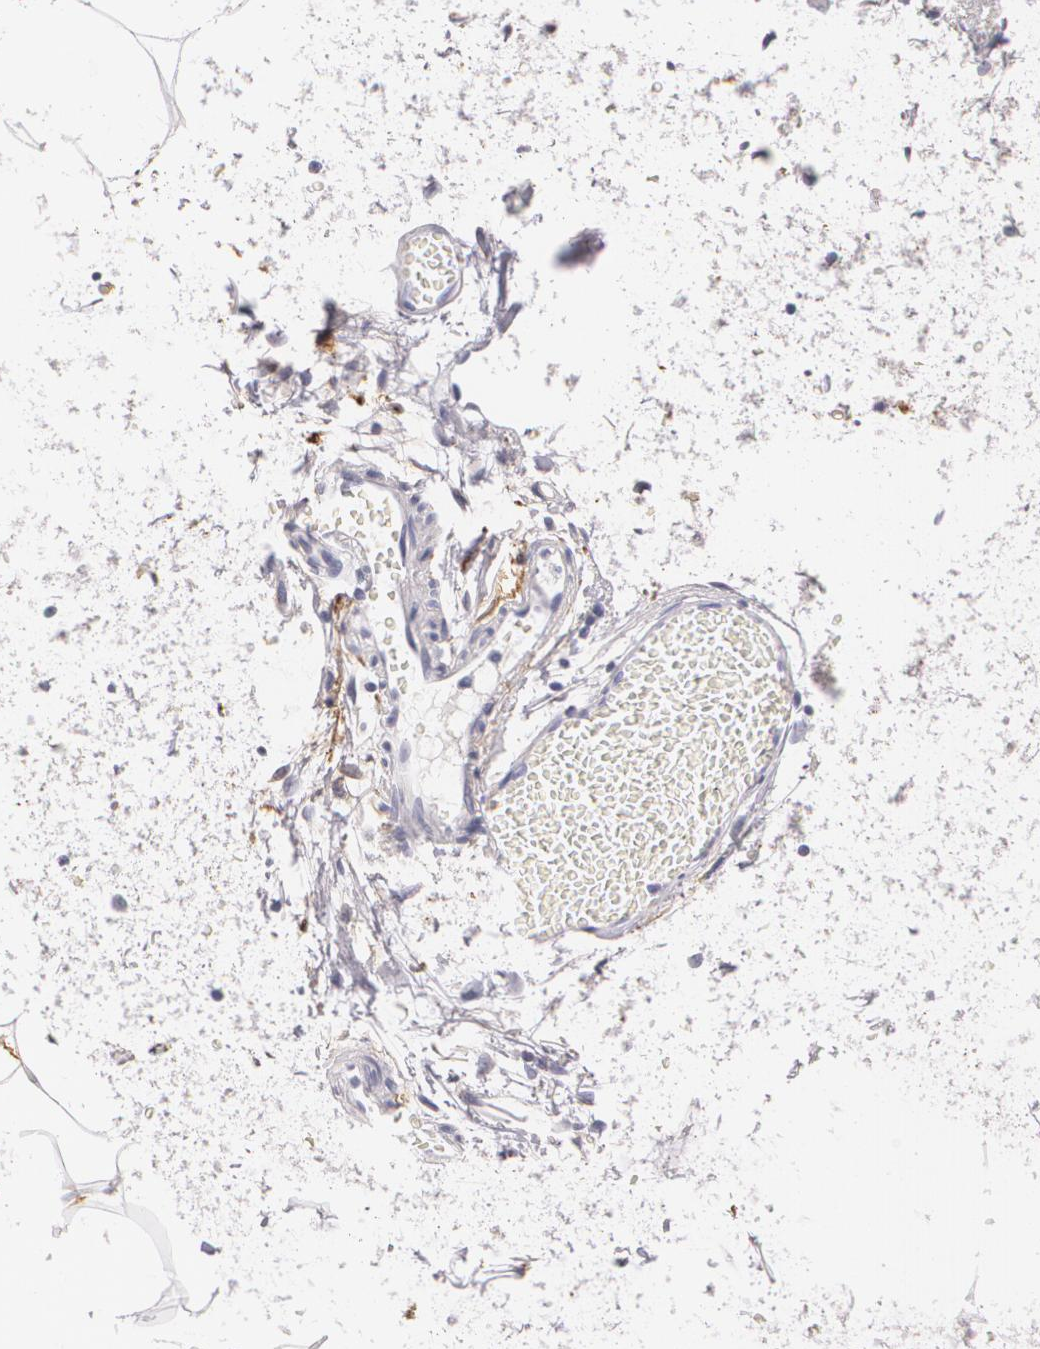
{"staining": {"intensity": "negative", "quantity": "none", "location": "none"}, "tissue": "adipose tissue", "cell_type": "Adipocytes", "image_type": "normal", "snomed": [{"axis": "morphology", "description": "Normal tissue, NOS"}, {"axis": "morphology", "description": "Duct carcinoma"}, {"axis": "topography", "description": "Breast"}, {"axis": "topography", "description": "Adipose tissue"}], "caption": "This is a micrograph of immunohistochemistry (IHC) staining of unremarkable adipose tissue, which shows no staining in adipocytes. (IHC, brightfield microscopy, high magnification).", "gene": "NGFR", "patient": {"sex": "female", "age": 37}}